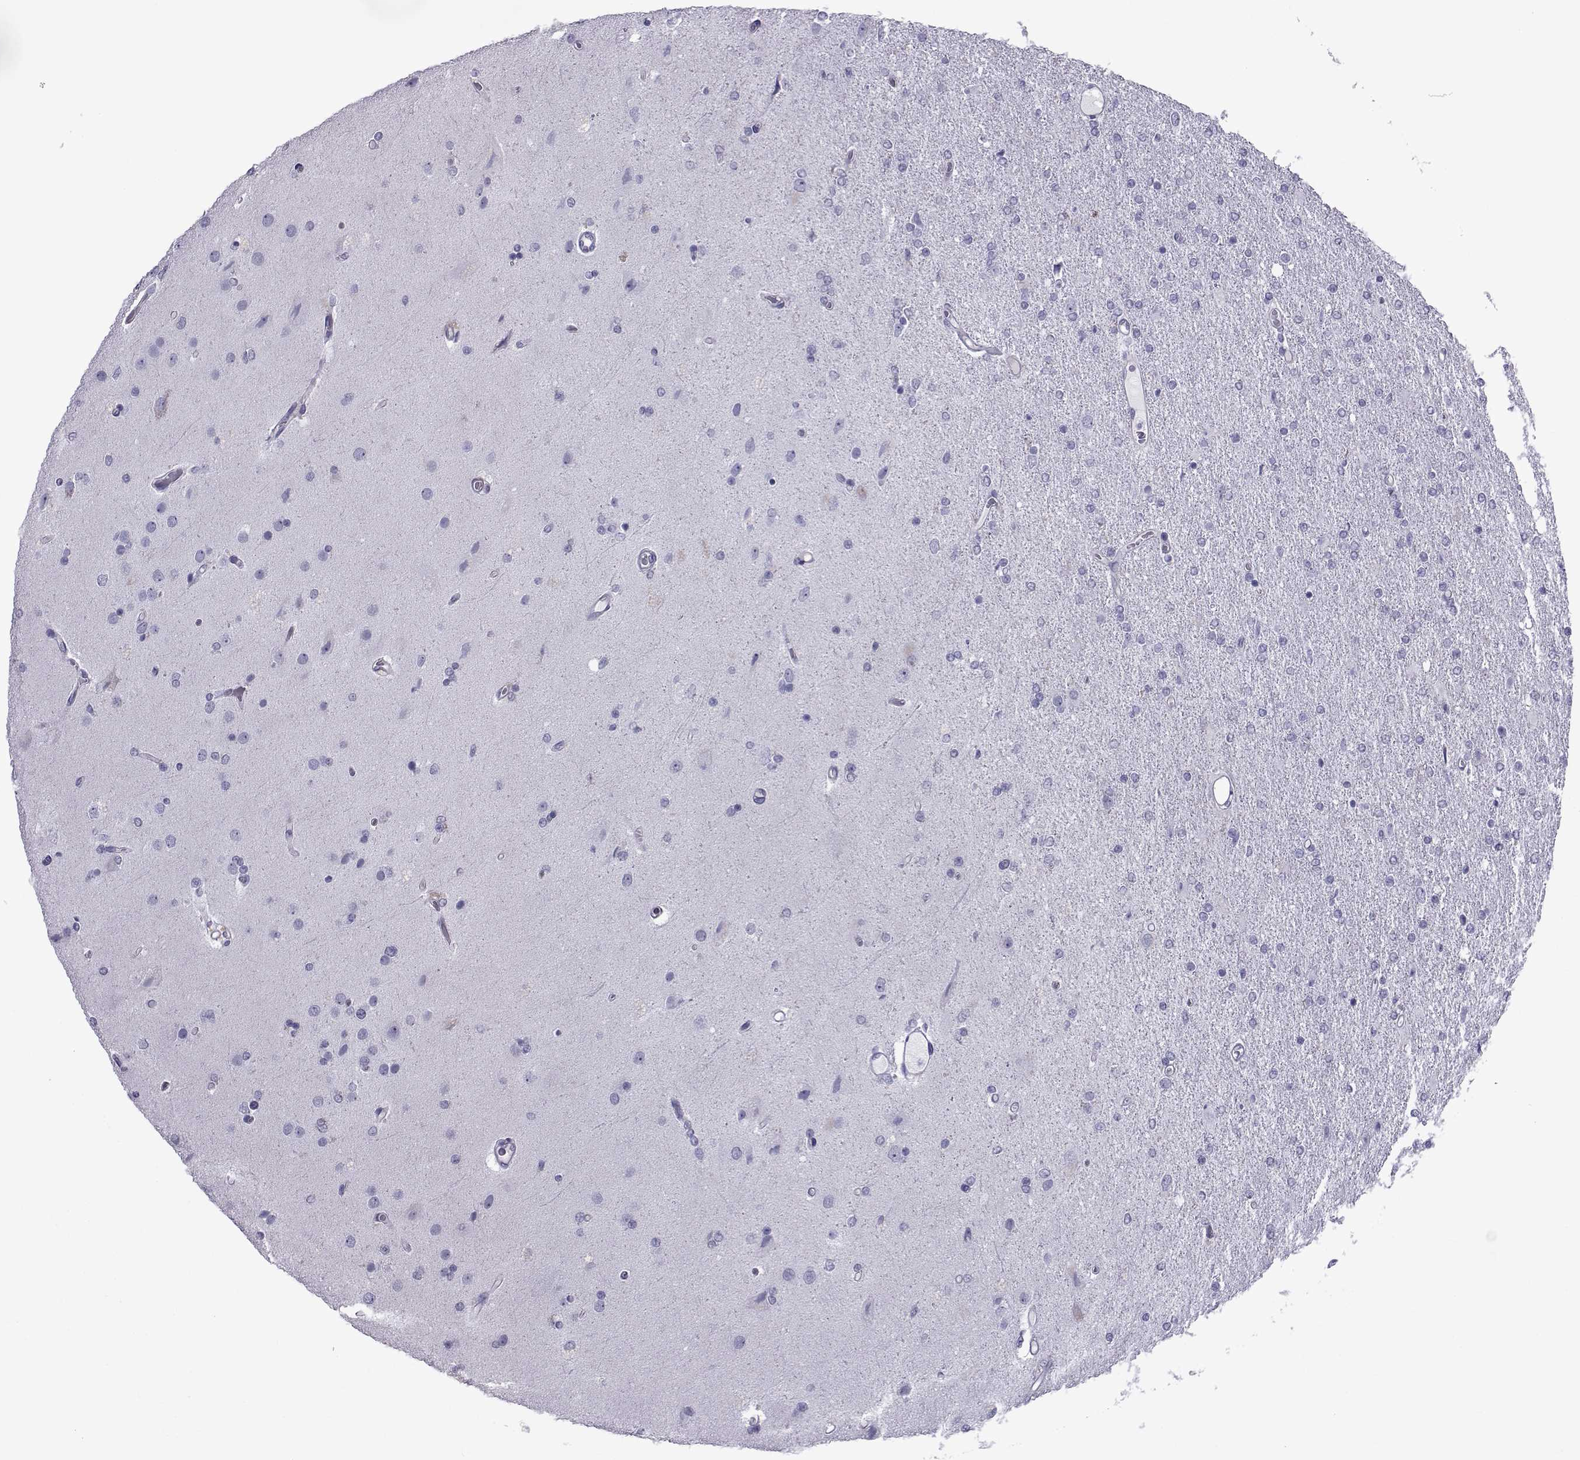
{"staining": {"intensity": "negative", "quantity": "none", "location": "none"}, "tissue": "glioma", "cell_type": "Tumor cells", "image_type": "cancer", "snomed": [{"axis": "morphology", "description": "Glioma, malignant, High grade"}, {"axis": "topography", "description": "Cerebral cortex"}], "caption": "This histopathology image is of malignant glioma (high-grade) stained with IHC to label a protein in brown with the nuclei are counter-stained blue. There is no expression in tumor cells. (Stains: DAB immunohistochemistry with hematoxylin counter stain, Microscopy: brightfield microscopy at high magnification).", "gene": "COL22A1", "patient": {"sex": "male", "age": 70}}